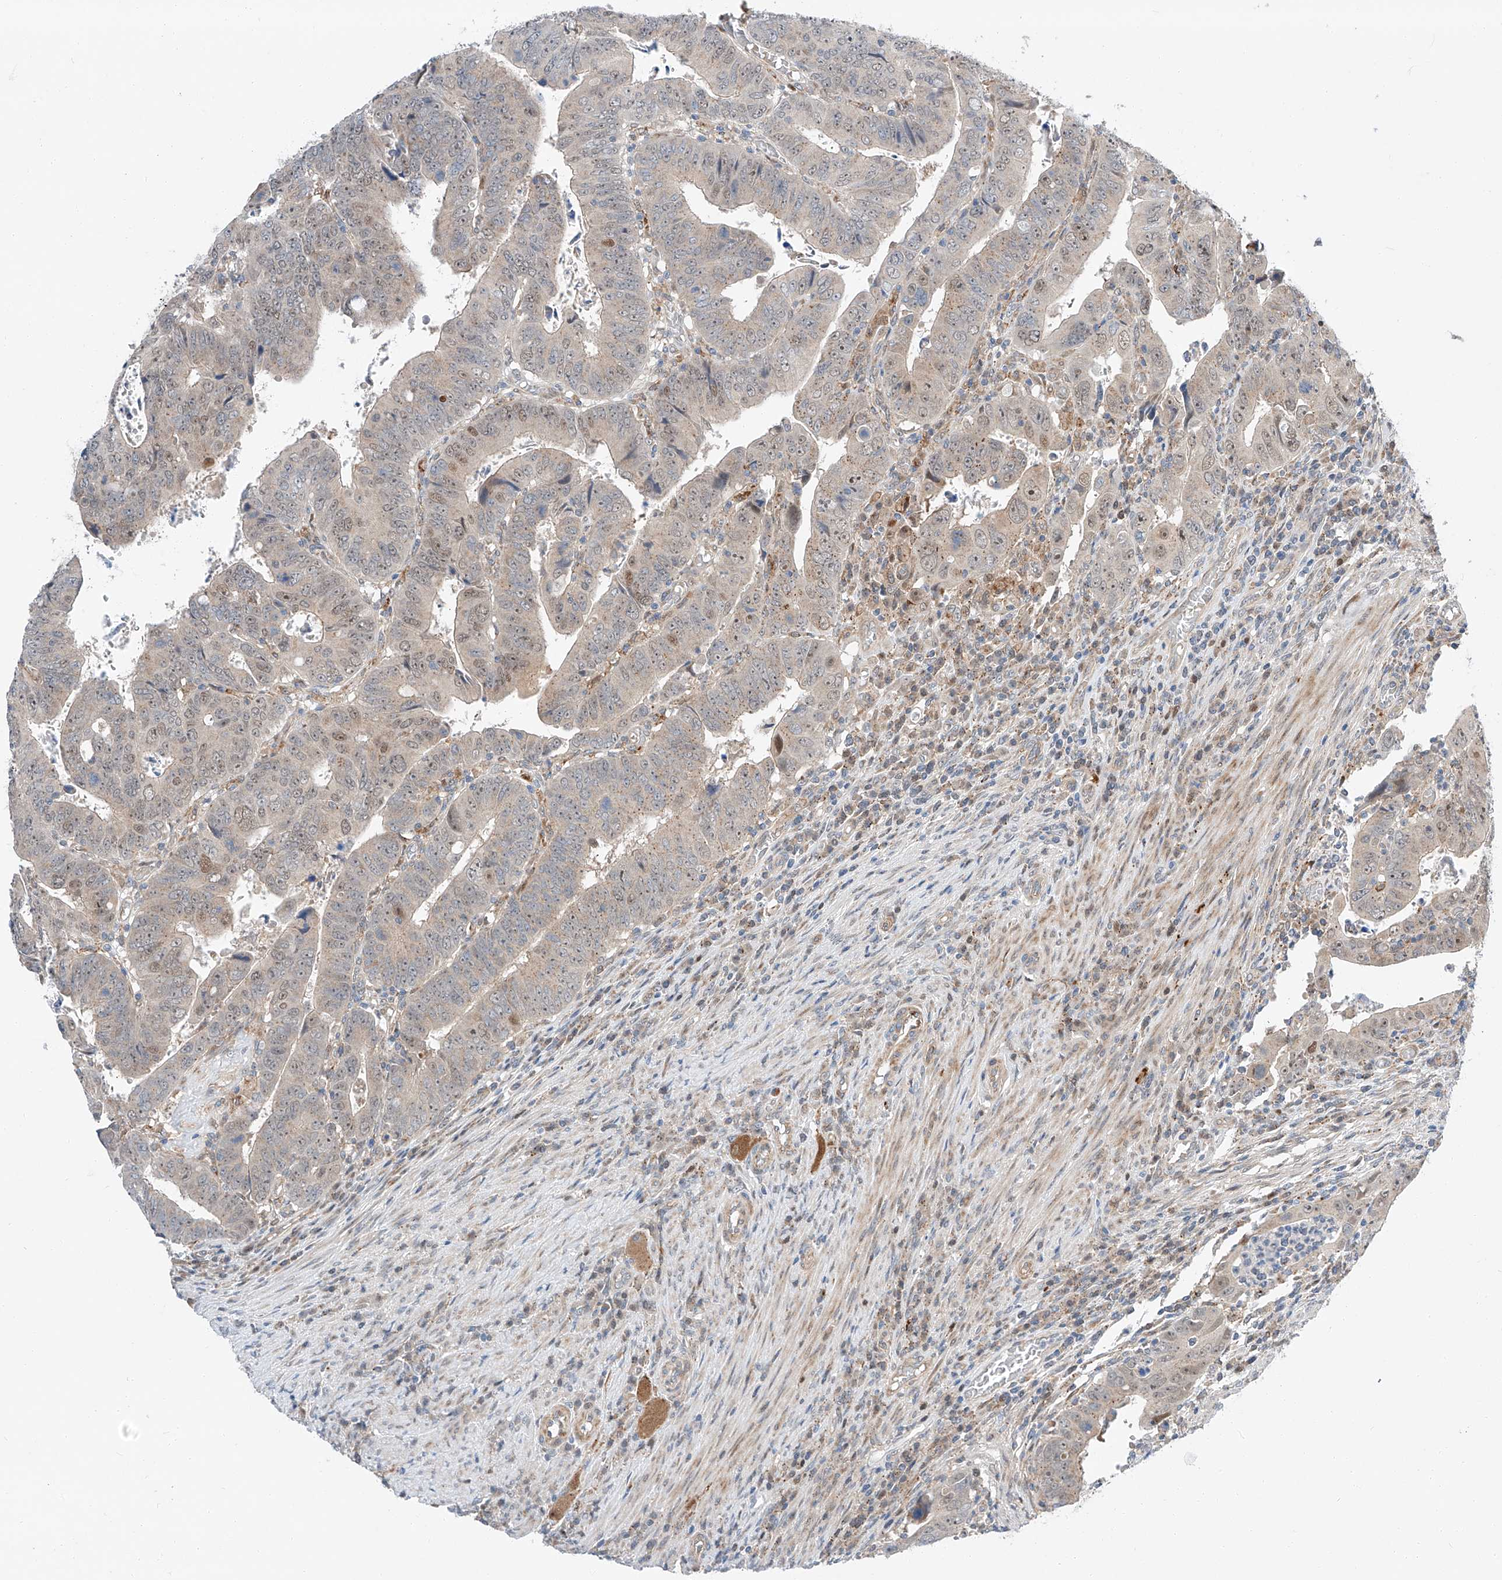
{"staining": {"intensity": "weak", "quantity": "25%-75%", "location": "nuclear"}, "tissue": "colorectal cancer", "cell_type": "Tumor cells", "image_type": "cancer", "snomed": [{"axis": "morphology", "description": "Normal tissue, NOS"}, {"axis": "morphology", "description": "Adenocarcinoma, NOS"}, {"axis": "topography", "description": "Rectum"}], "caption": "Tumor cells demonstrate weak nuclear expression in approximately 25%-75% of cells in colorectal cancer (adenocarcinoma).", "gene": "CLDND1", "patient": {"sex": "female", "age": 65}}